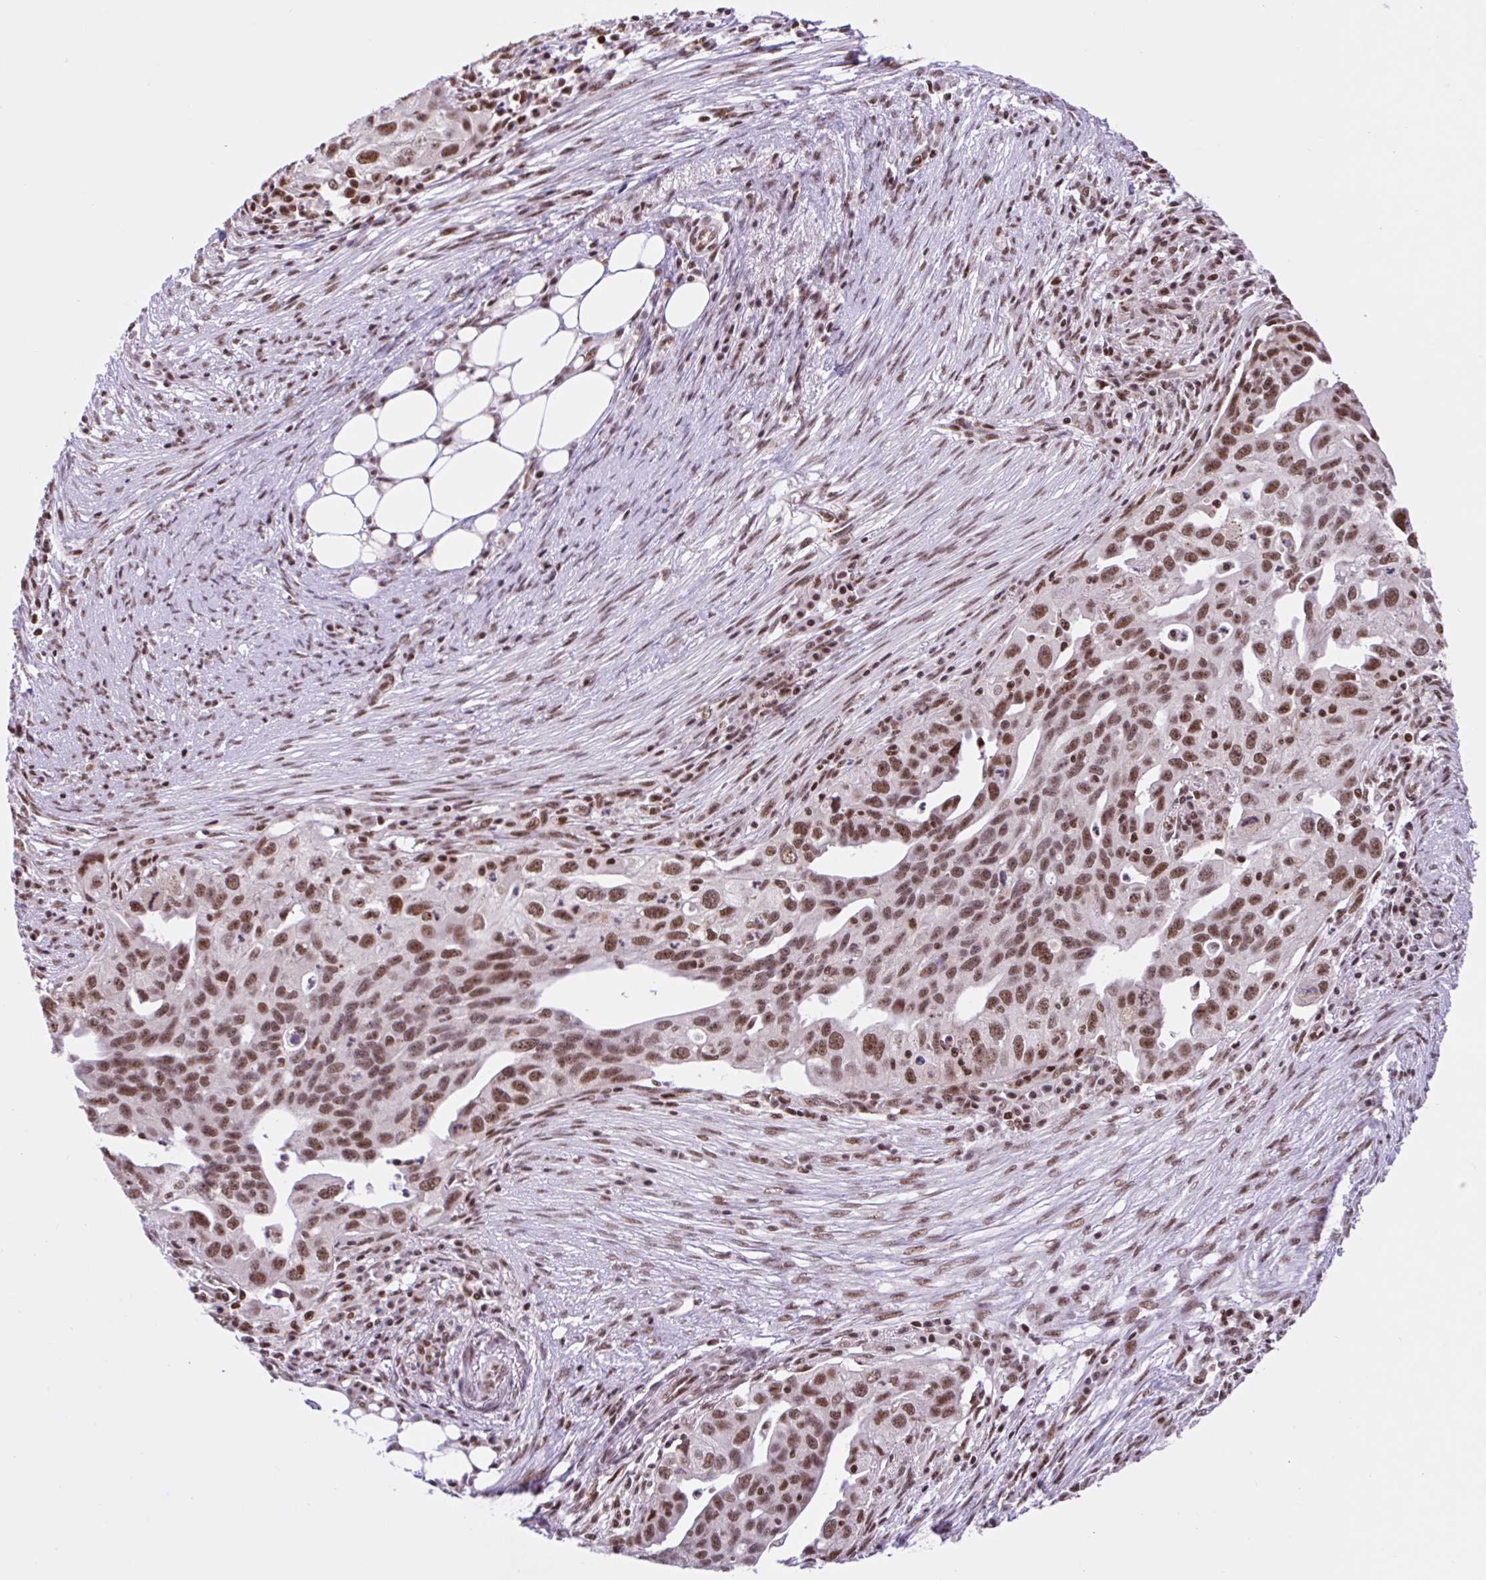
{"staining": {"intensity": "moderate", "quantity": ">75%", "location": "nuclear"}, "tissue": "ovarian cancer", "cell_type": "Tumor cells", "image_type": "cancer", "snomed": [{"axis": "morphology", "description": "Carcinoma, endometroid"}, {"axis": "morphology", "description": "Cystadenocarcinoma, serous, NOS"}, {"axis": "topography", "description": "Ovary"}], "caption": "The histopathology image demonstrates a brown stain indicating the presence of a protein in the nuclear of tumor cells in ovarian cancer (endometroid carcinoma).", "gene": "CCDC12", "patient": {"sex": "female", "age": 45}}